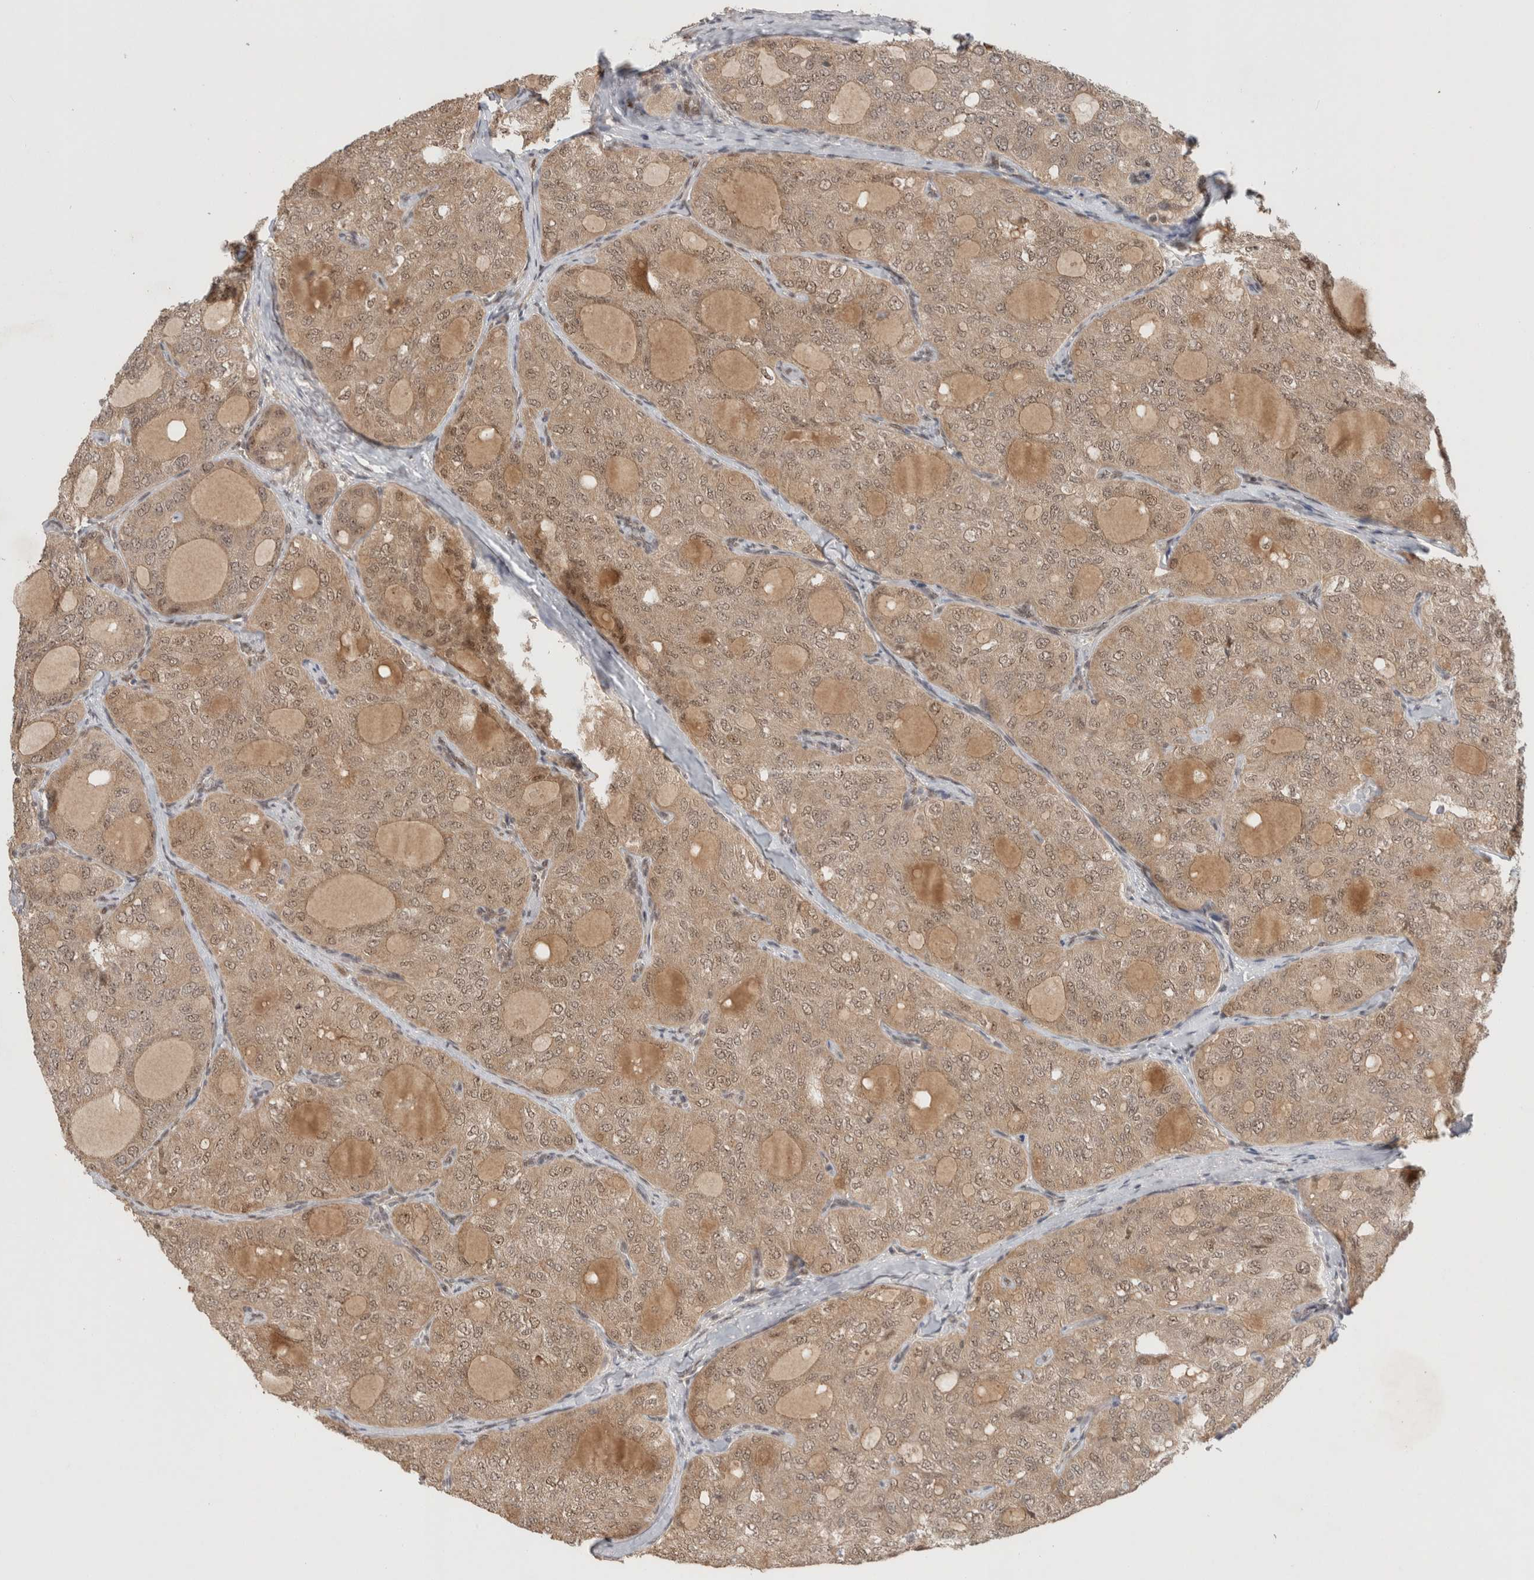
{"staining": {"intensity": "weak", "quantity": ">75%", "location": "cytoplasmic/membranous,nuclear"}, "tissue": "thyroid cancer", "cell_type": "Tumor cells", "image_type": "cancer", "snomed": [{"axis": "morphology", "description": "Follicular adenoma carcinoma, NOS"}, {"axis": "topography", "description": "Thyroid gland"}], "caption": "Thyroid cancer (follicular adenoma carcinoma) stained with DAB (3,3'-diaminobenzidine) immunohistochemistry shows low levels of weak cytoplasmic/membranous and nuclear positivity in approximately >75% of tumor cells.", "gene": "MPHOSPH6", "patient": {"sex": "male", "age": 75}}